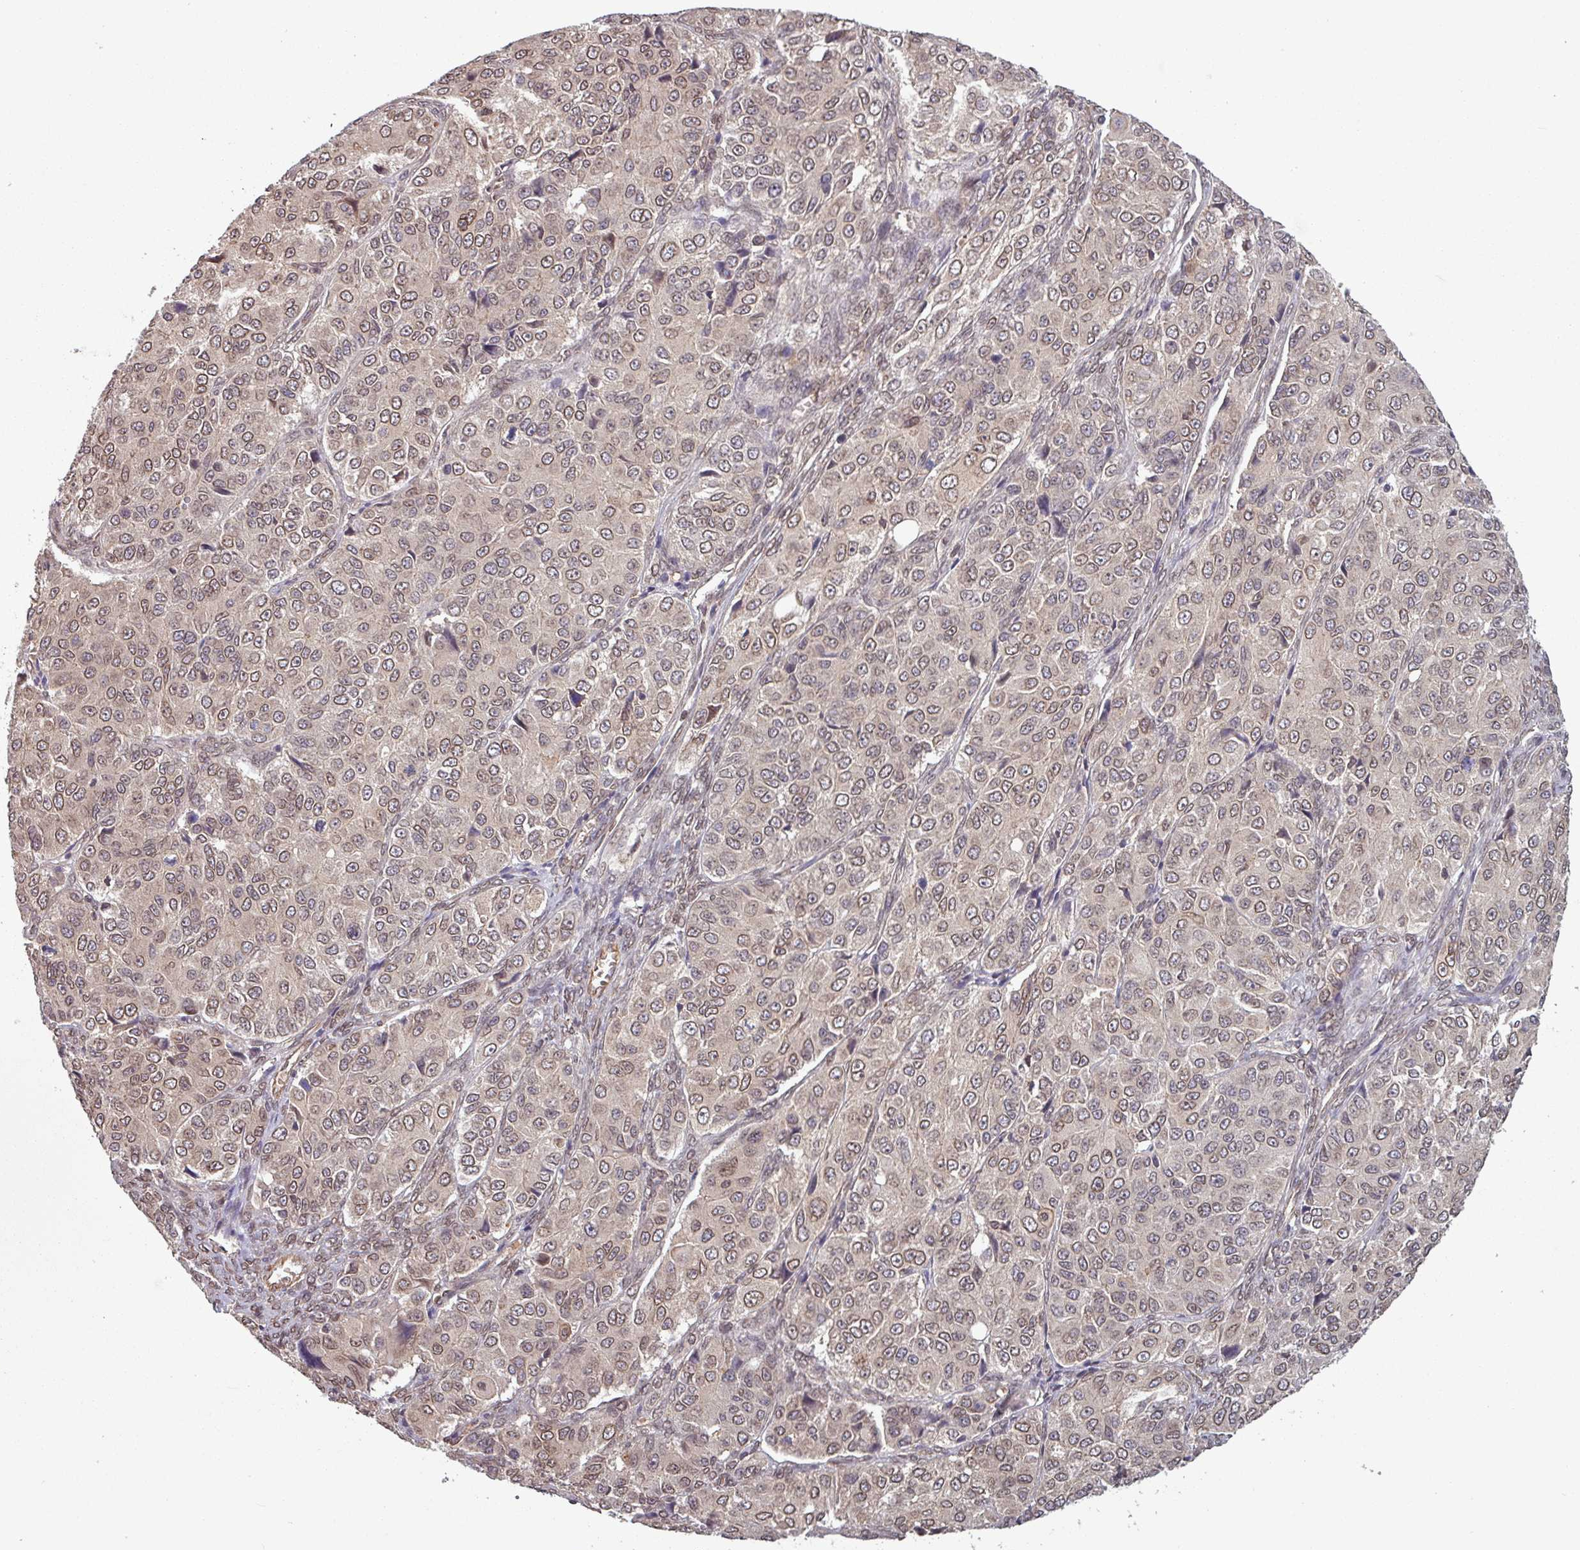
{"staining": {"intensity": "weak", "quantity": "25%-75%", "location": "nuclear"}, "tissue": "ovarian cancer", "cell_type": "Tumor cells", "image_type": "cancer", "snomed": [{"axis": "morphology", "description": "Carcinoma, endometroid"}, {"axis": "topography", "description": "Ovary"}], "caption": "An image showing weak nuclear positivity in approximately 25%-75% of tumor cells in ovarian endometroid carcinoma, as visualized by brown immunohistochemical staining.", "gene": "RBM4B", "patient": {"sex": "female", "age": 51}}